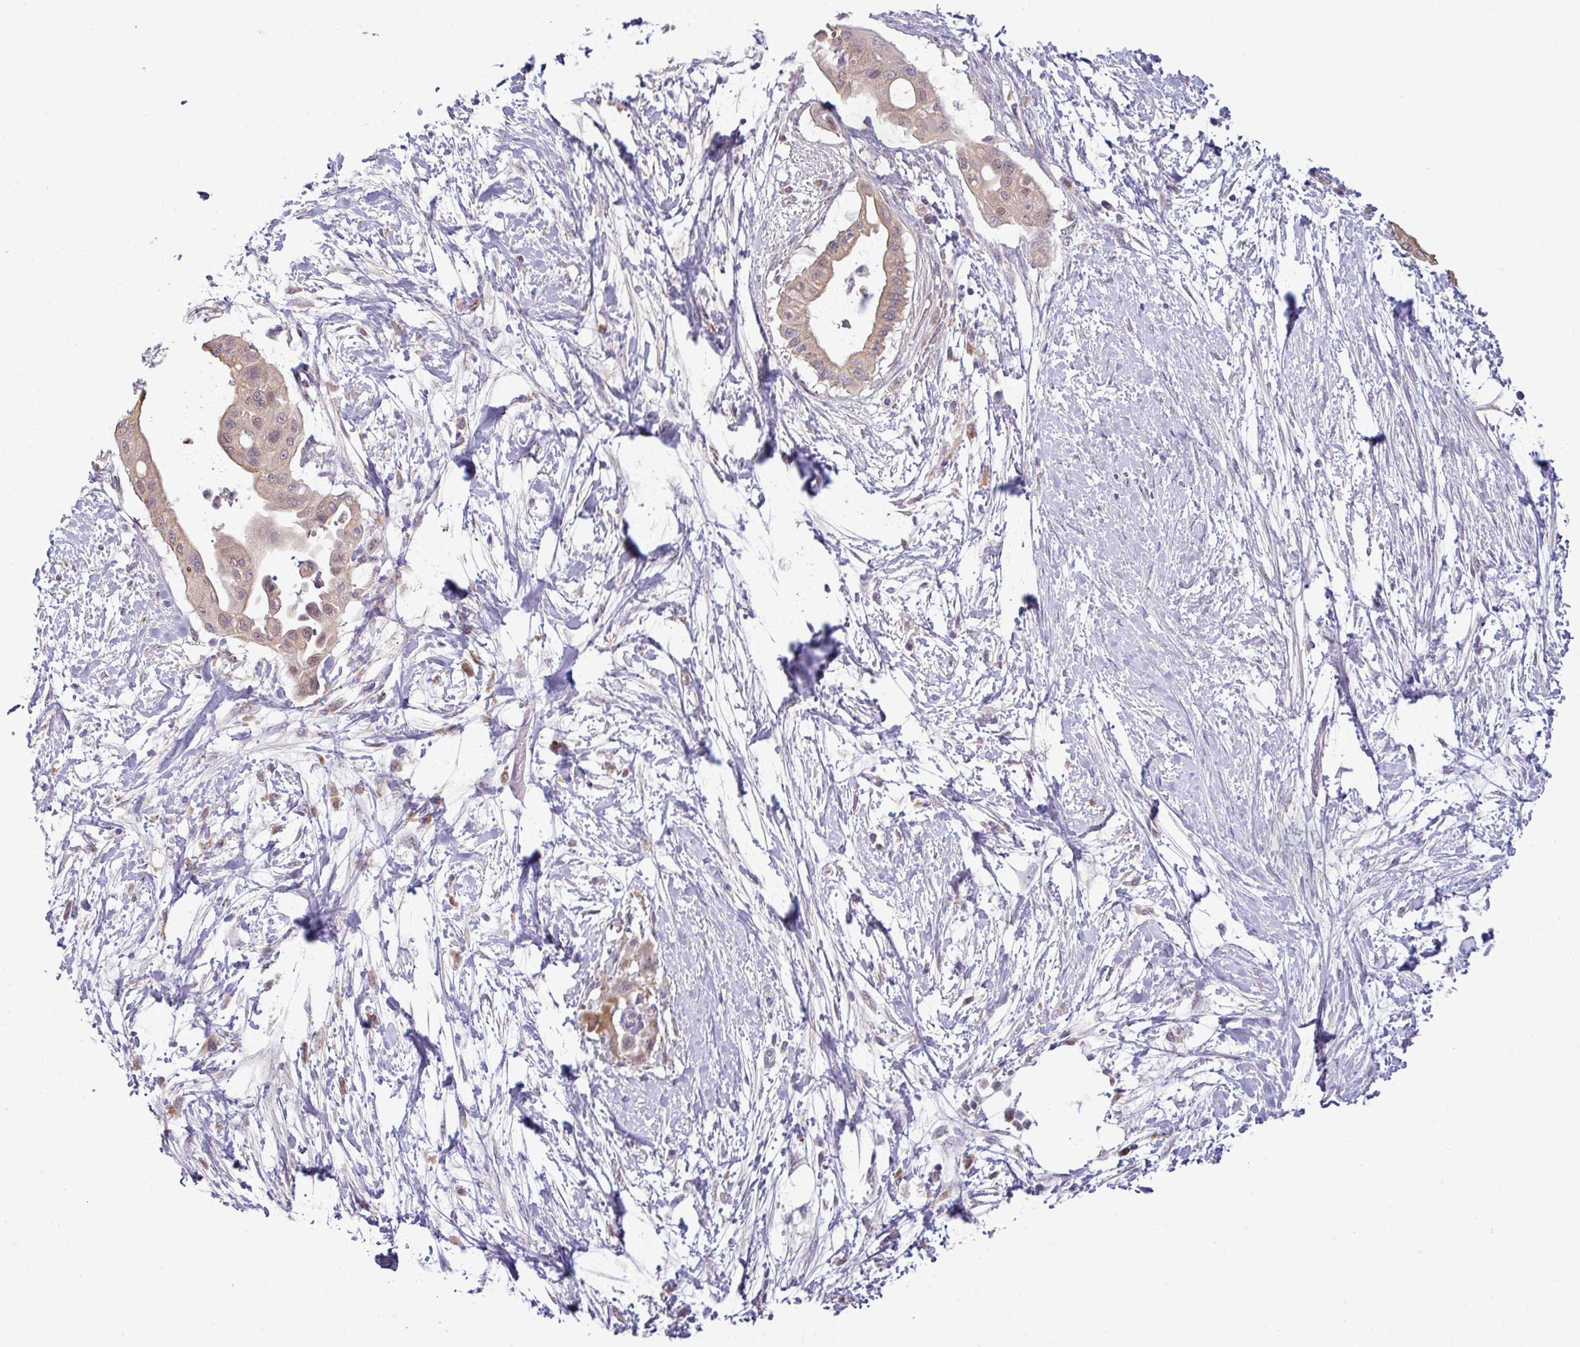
{"staining": {"intensity": "weak", "quantity": "25%-75%", "location": "cytoplasmic/membranous,nuclear"}, "tissue": "pancreatic cancer", "cell_type": "Tumor cells", "image_type": "cancer", "snomed": [{"axis": "morphology", "description": "Adenocarcinoma, NOS"}, {"axis": "topography", "description": "Pancreas"}], "caption": "Immunohistochemistry of human adenocarcinoma (pancreatic) exhibits low levels of weak cytoplasmic/membranous and nuclear expression in about 25%-75% of tumor cells.", "gene": "ZNF217", "patient": {"sex": "male", "age": 68}}